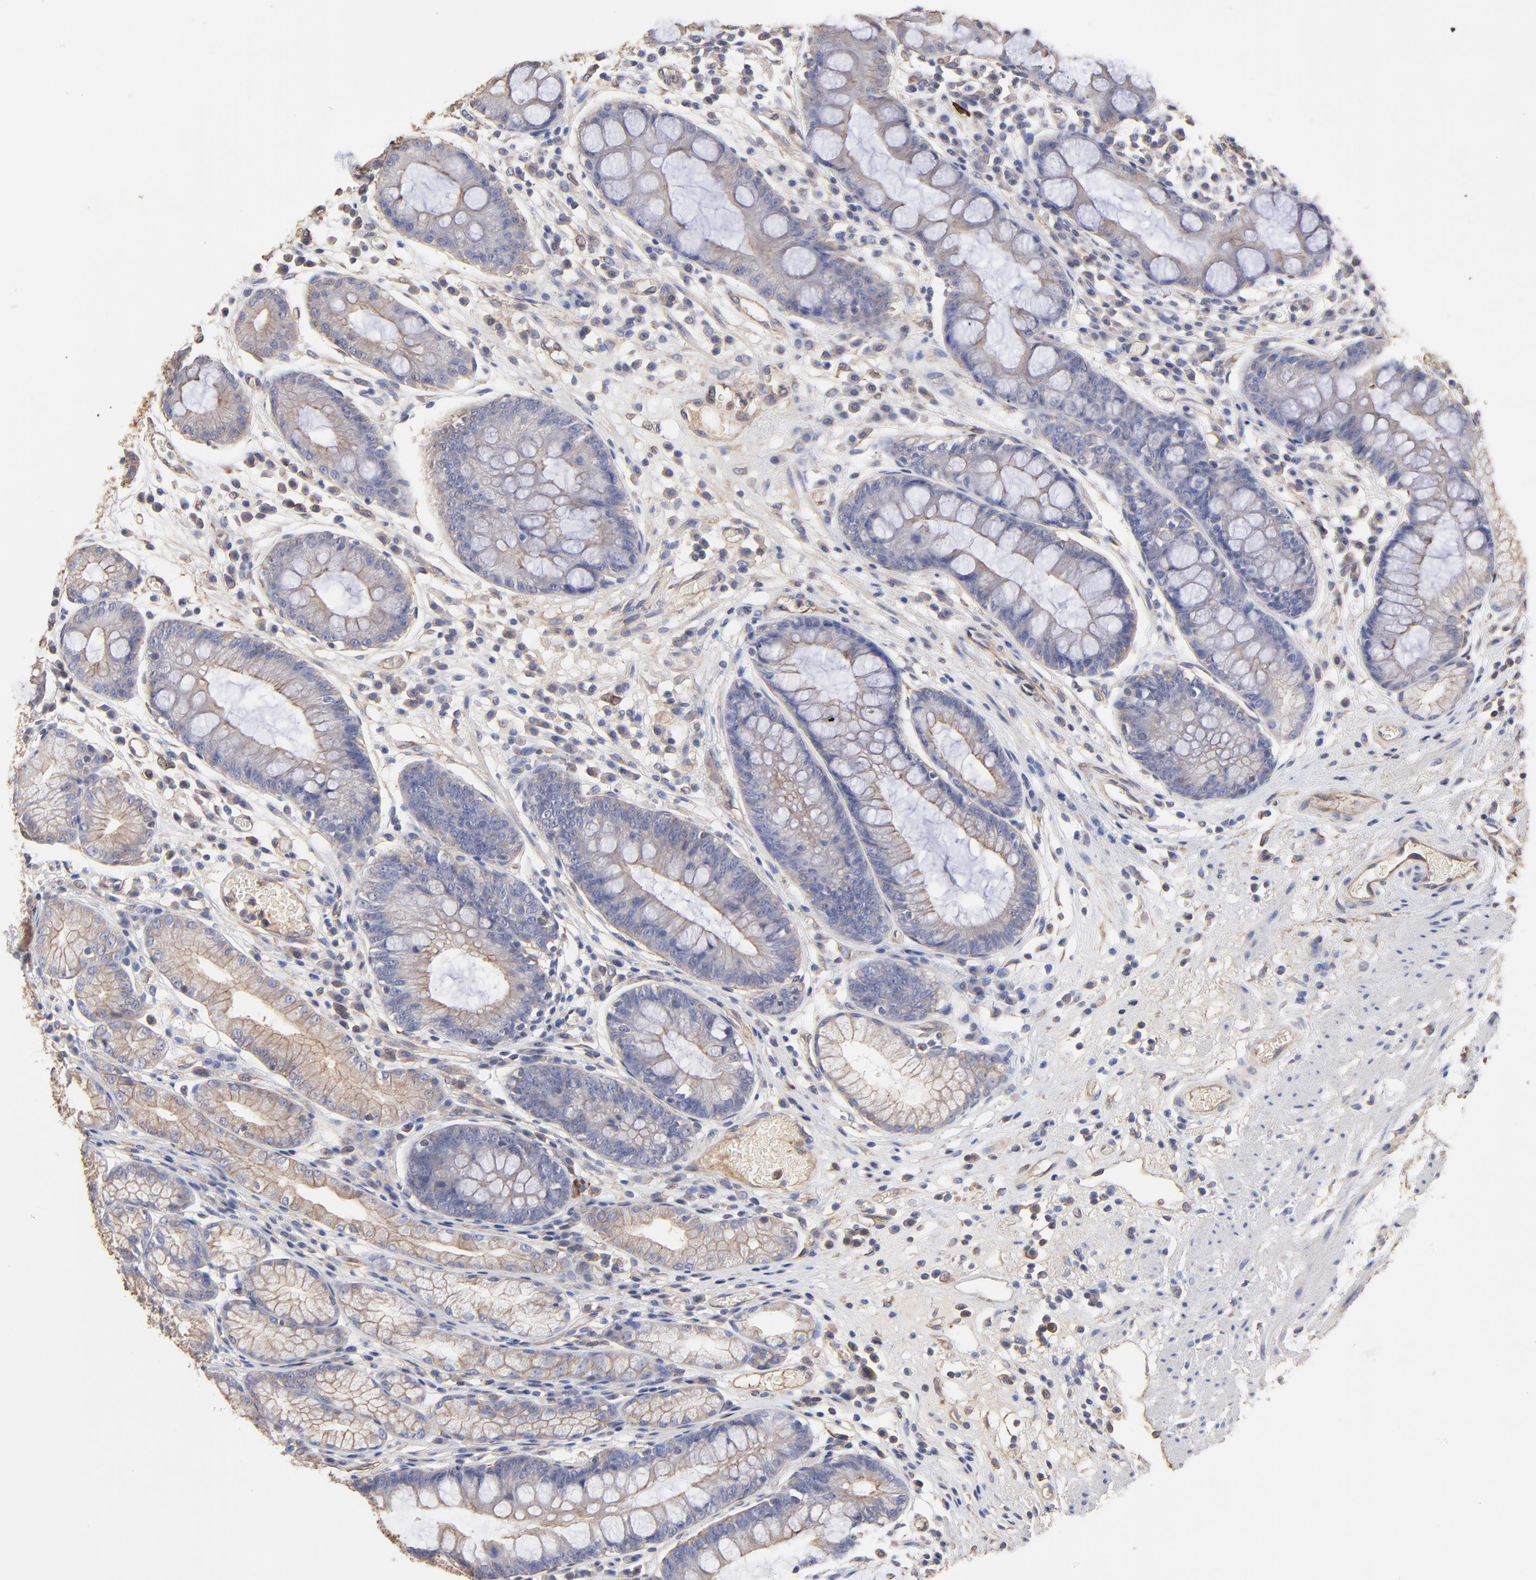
{"staining": {"intensity": "moderate", "quantity": ">75%", "location": "cytoplasmic/membranous"}, "tissue": "stomach", "cell_type": "Glandular cells", "image_type": "normal", "snomed": [{"axis": "morphology", "description": "Normal tissue, NOS"}, {"axis": "morphology", "description": "Inflammation, NOS"}, {"axis": "topography", "description": "Stomach, lower"}], "caption": "IHC of benign stomach exhibits medium levels of moderate cytoplasmic/membranous expression in about >75% of glandular cells.", "gene": "LRCH2", "patient": {"sex": "male", "age": 59}}